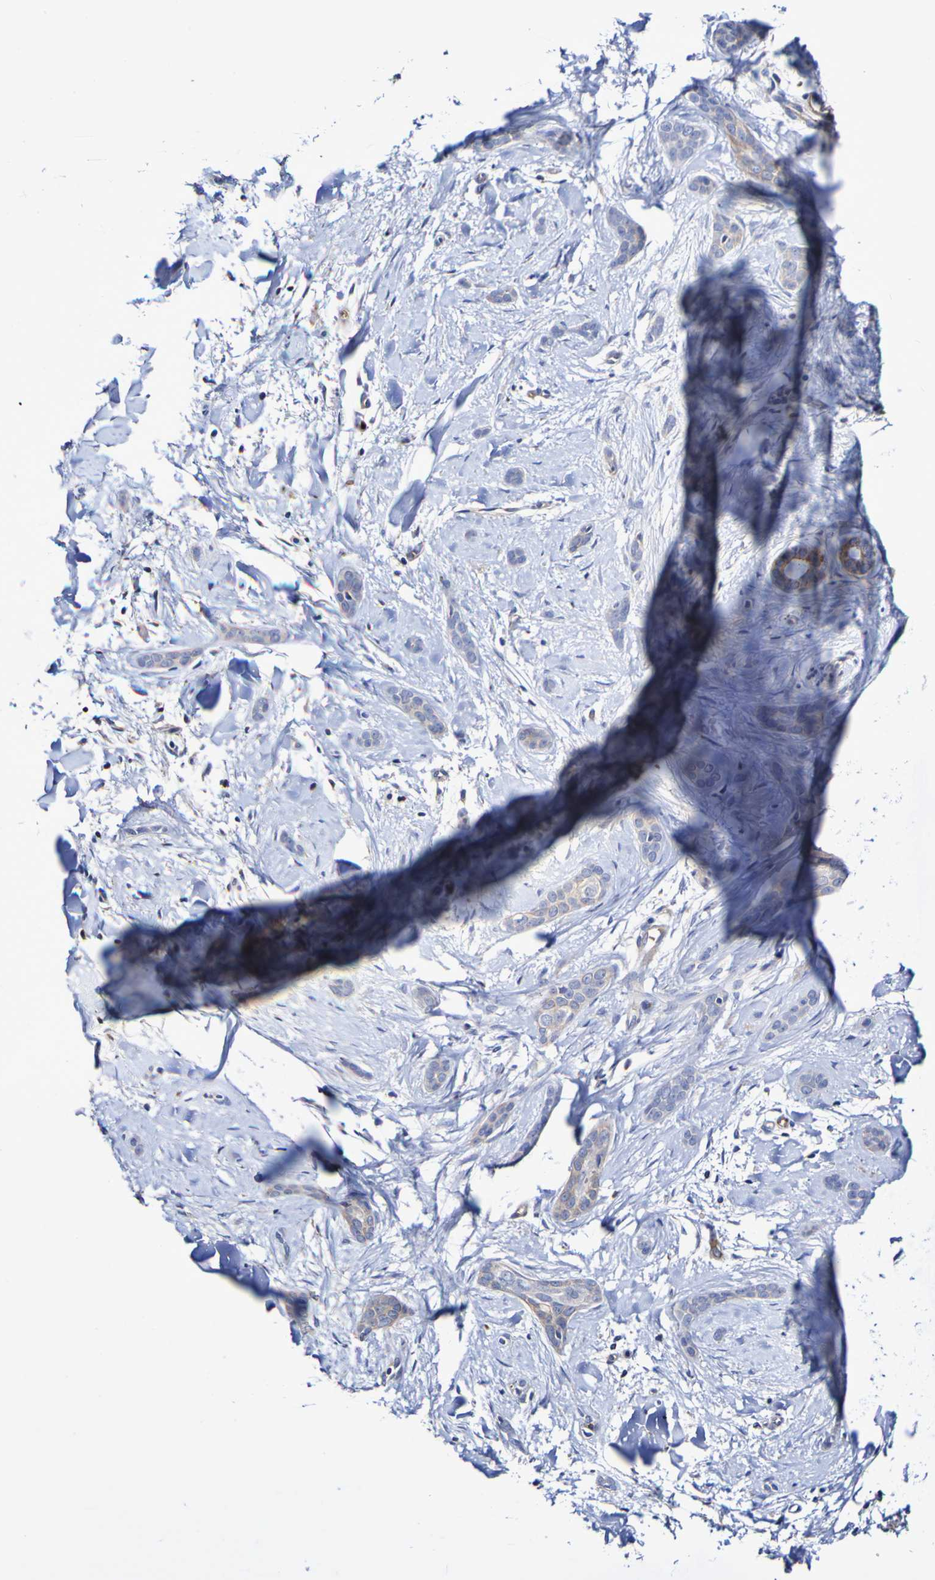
{"staining": {"intensity": "negative", "quantity": "none", "location": "none"}, "tissue": "skin cancer", "cell_type": "Tumor cells", "image_type": "cancer", "snomed": [{"axis": "morphology", "description": "Basal cell carcinoma"}, {"axis": "morphology", "description": "Adnexal tumor, benign"}, {"axis": "topography", "description": "Skin"}], "caption": "Immunohistochemical staining of human skin cancer (basal cell carcinoma) demonstrates no significant positivity in tumor cells.", "gene": "WNT4", "patient": {"sex": "female", "age": 42}}